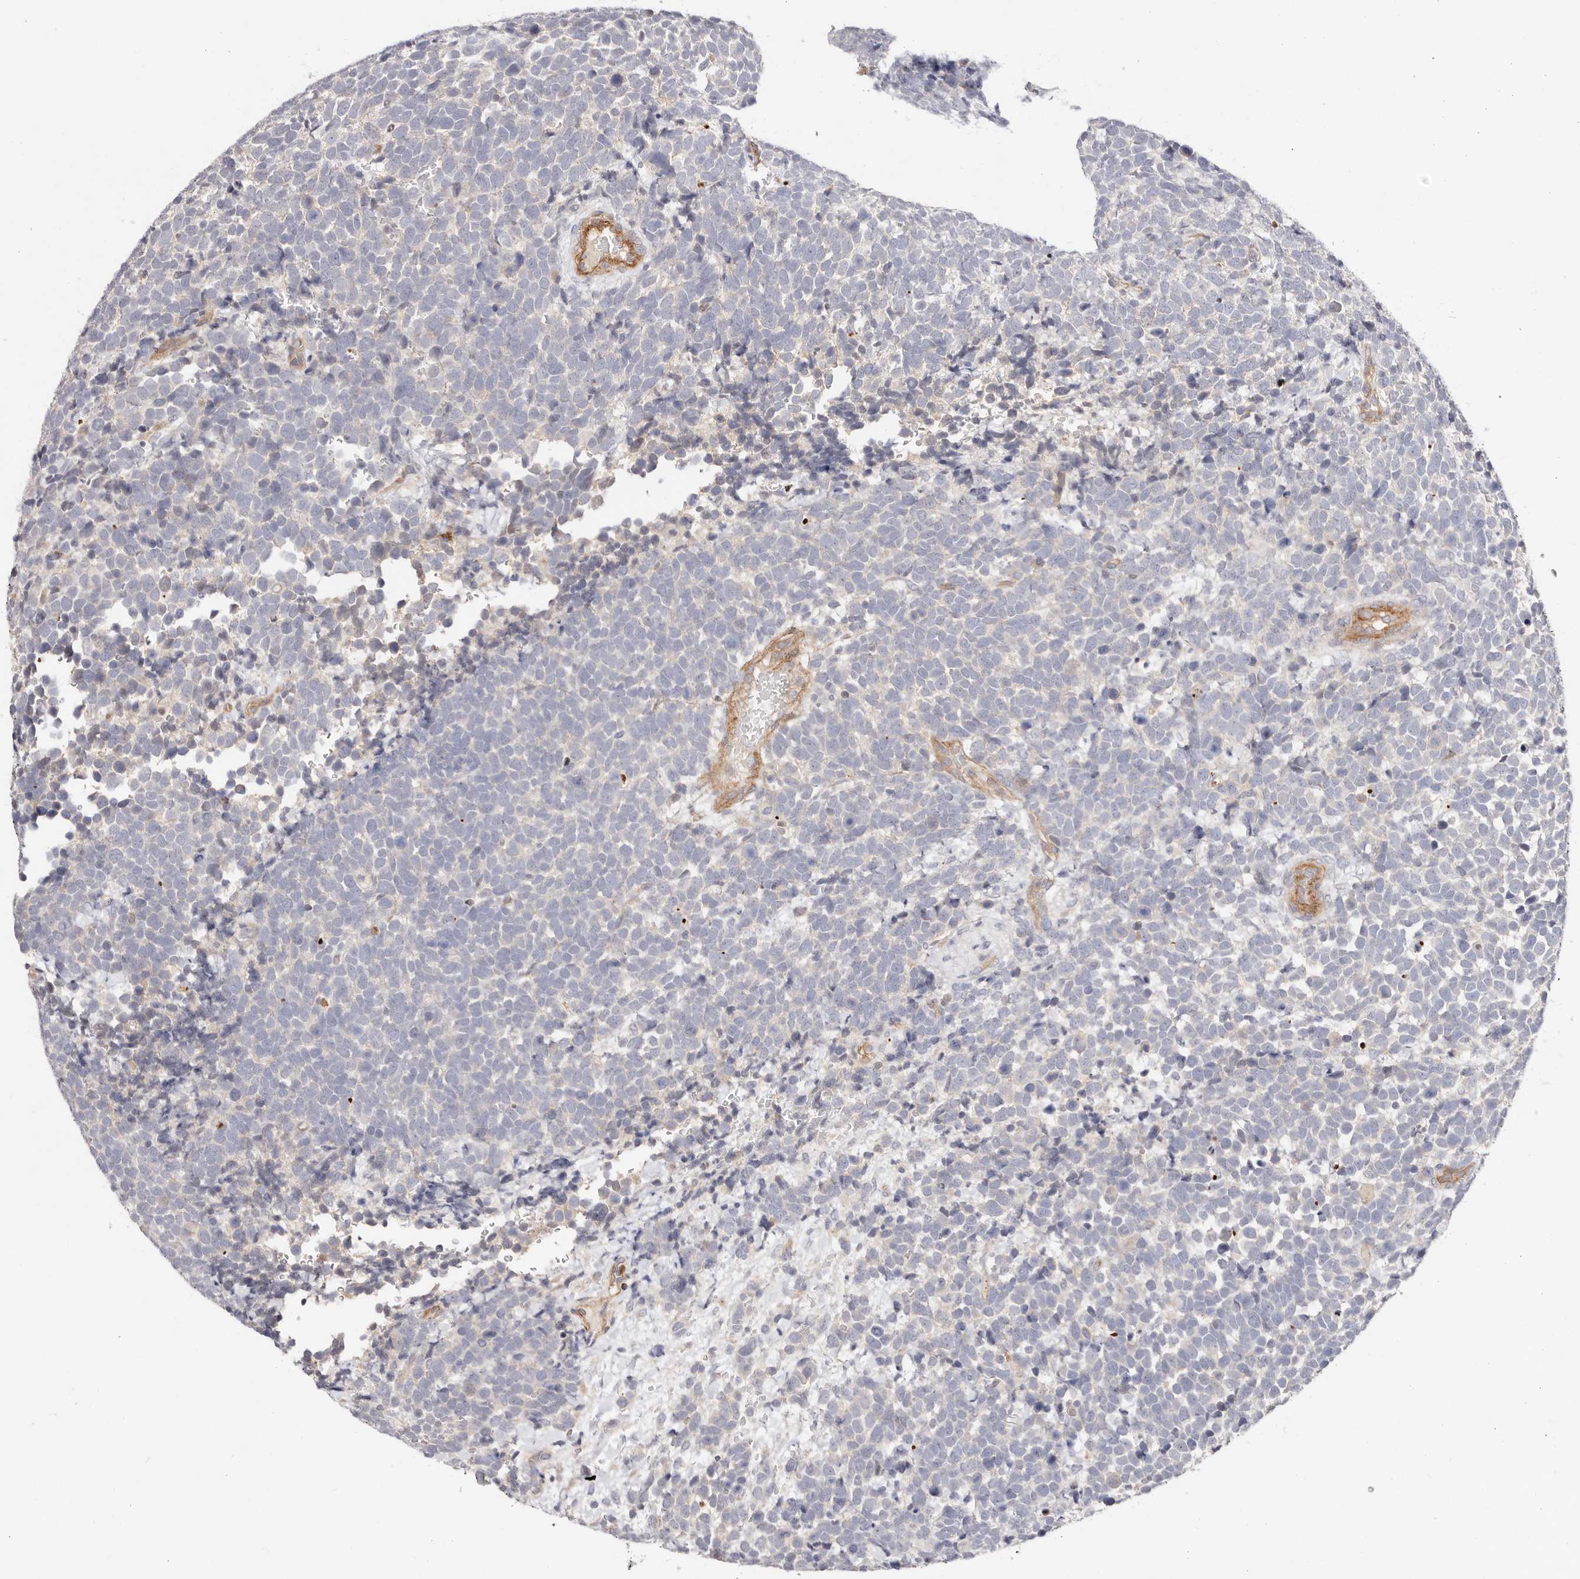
{"staining": {"intensity": "negative", "quantity": "none", "location": "none"}, "tissue": "urothelial cancer", "cell_type": "Tumor cells", "image_type": "cancer", "snomed": [{"axis": "morphology", "description": "Urothelial carcinoma, High grade"}, {"axis": "topography", "description": "Urinary bladder"}], "caption": "IHC of human urothelial cancer demonstrates no expression in tumor cells.", "gene": "SLC35B2", "patient": {"sex": "female", "age": 82}}